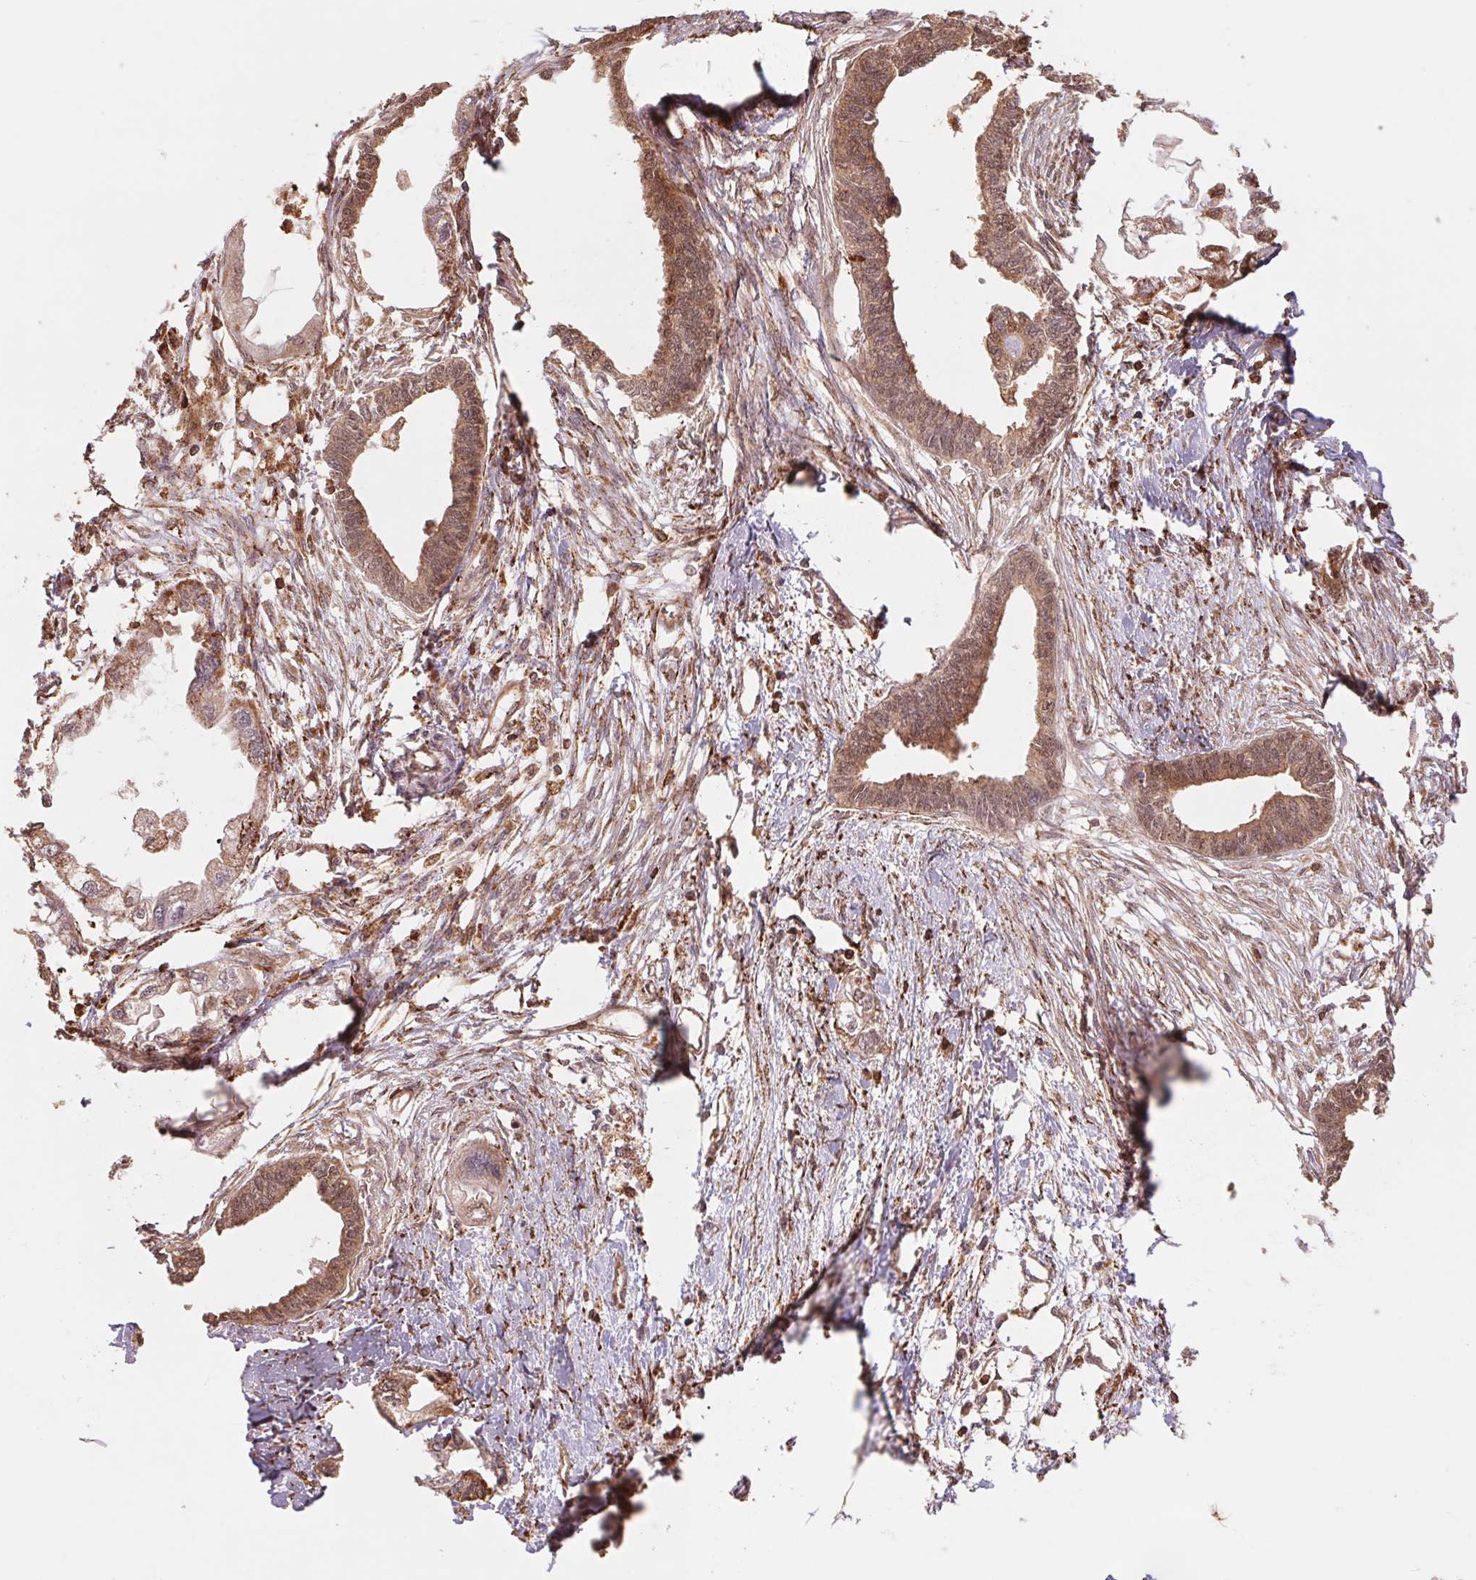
{"staining": {"intensity": "moderate", "quantity": ">75%", "location": "cytoplasmic/membranous"}, "tissue": "endometrial cancer", "cell_type": "Tumor cells", "image_type": "cancer", "snomed": [{"axis": "morphology", "description": "Adenocarcinoma, NOS"}, {"axis": "morphology", "description": "Adenocarcinoma, metastatic, NOS"}, {"axis": "topography", "description": "Adipose tissue"}, {"axis": "topography", "description": "Endometrium"}], "caption": "A brown stain shows moderate cytoplasmic/membranous staining of a protein in adenocarcinoma (endometrial) tumor cells.", "gene": "URM1", "patient": {"sex": "female", "age": 67}}